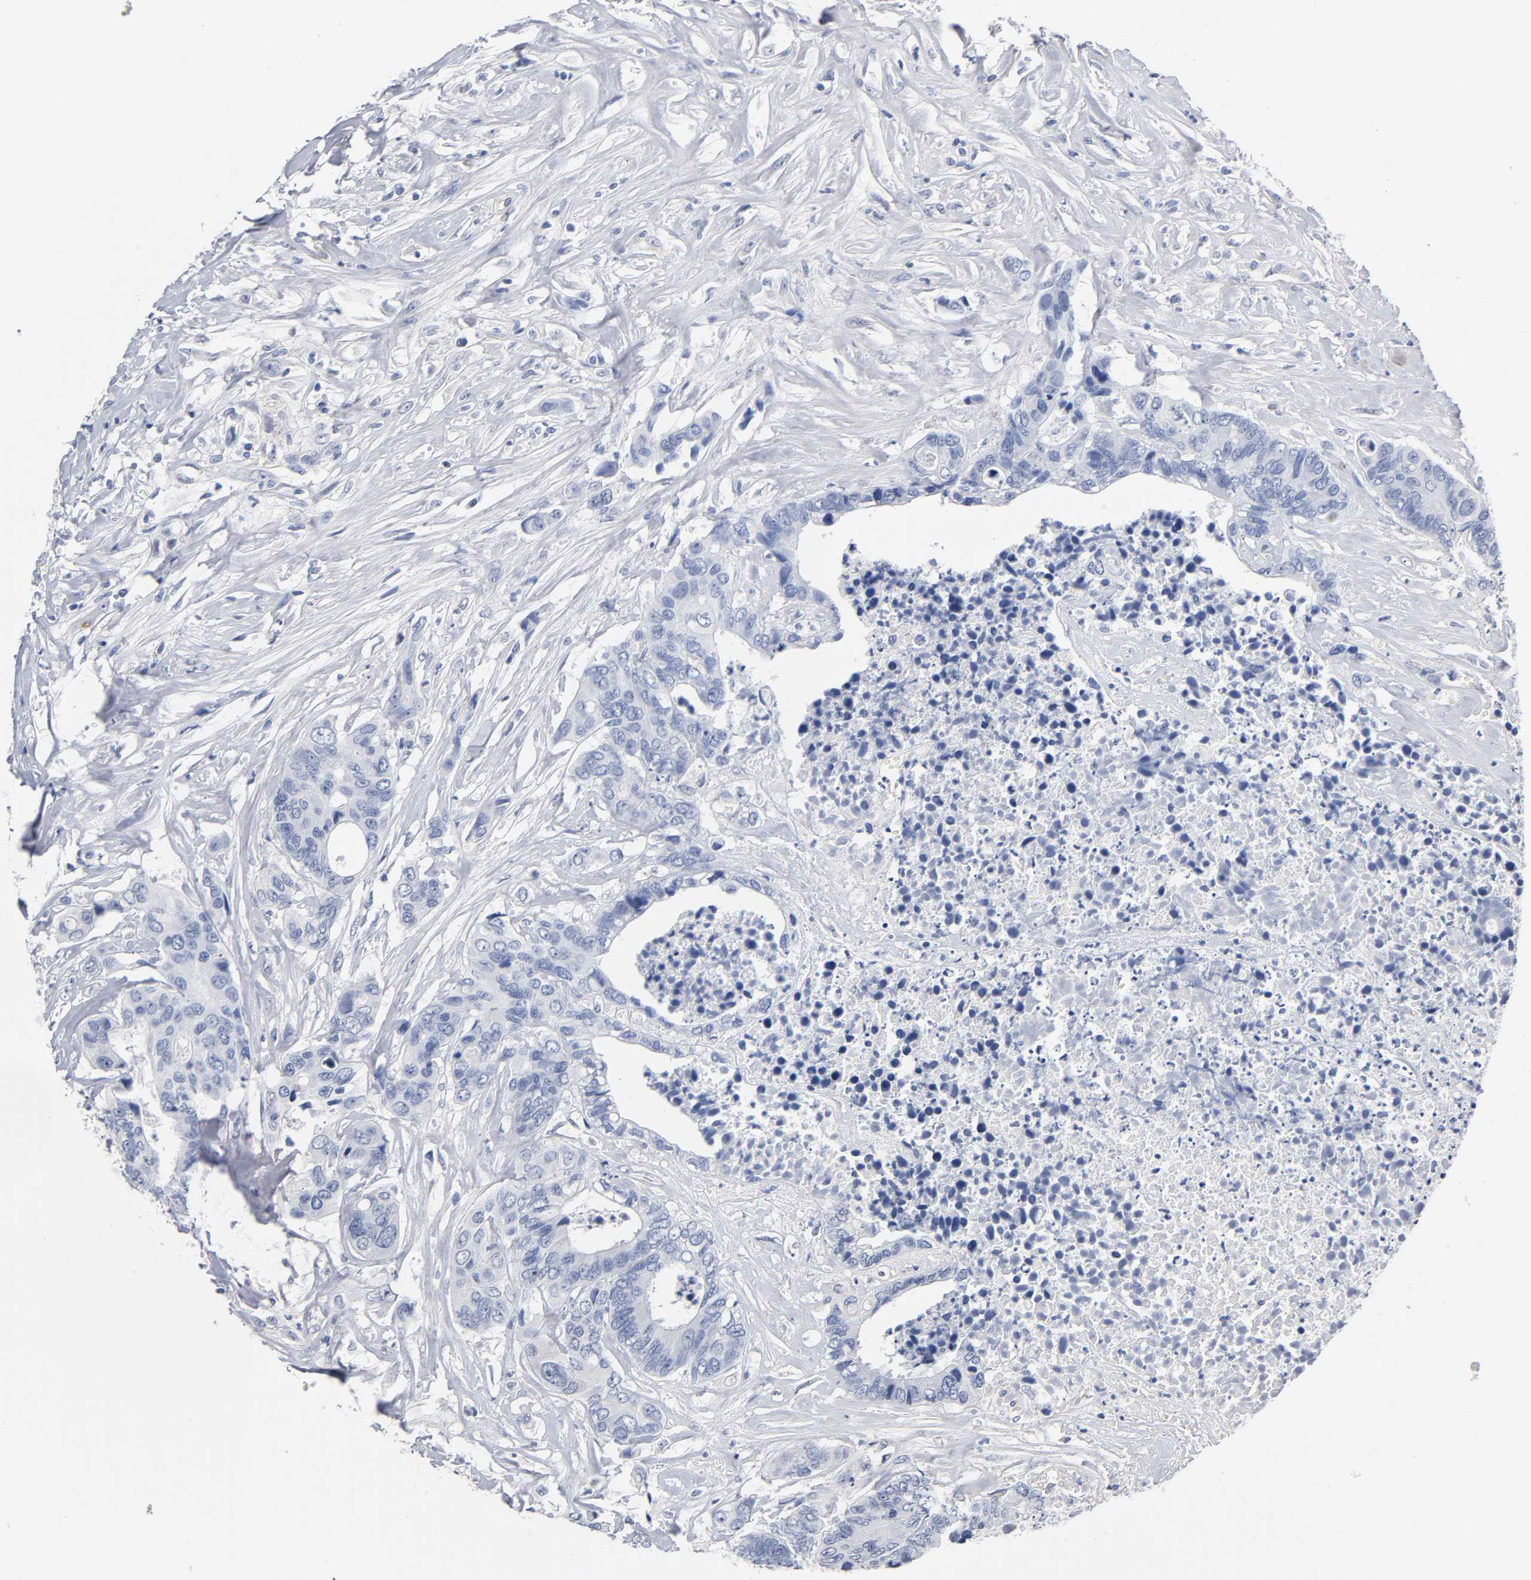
{"staining": {"intensity": "negative", "quantity": "none", "location": "none"}, "tissue": "colorectal cancer", "cell_type": "Tumor cells", "image_type": "cancer", "snomed": [{"axis": "morphology", "description": "Adenocarcinoma, NOS"}, {"axis": "topography", "description": "Rectum"}], "caption": "This is an immunohistochemistry (IHC) histopathology image of colorectal cancer. There is no positivity in tumor cells.", "gene": "NFATC1", "patient": {"sex": "male", "age": 55}}